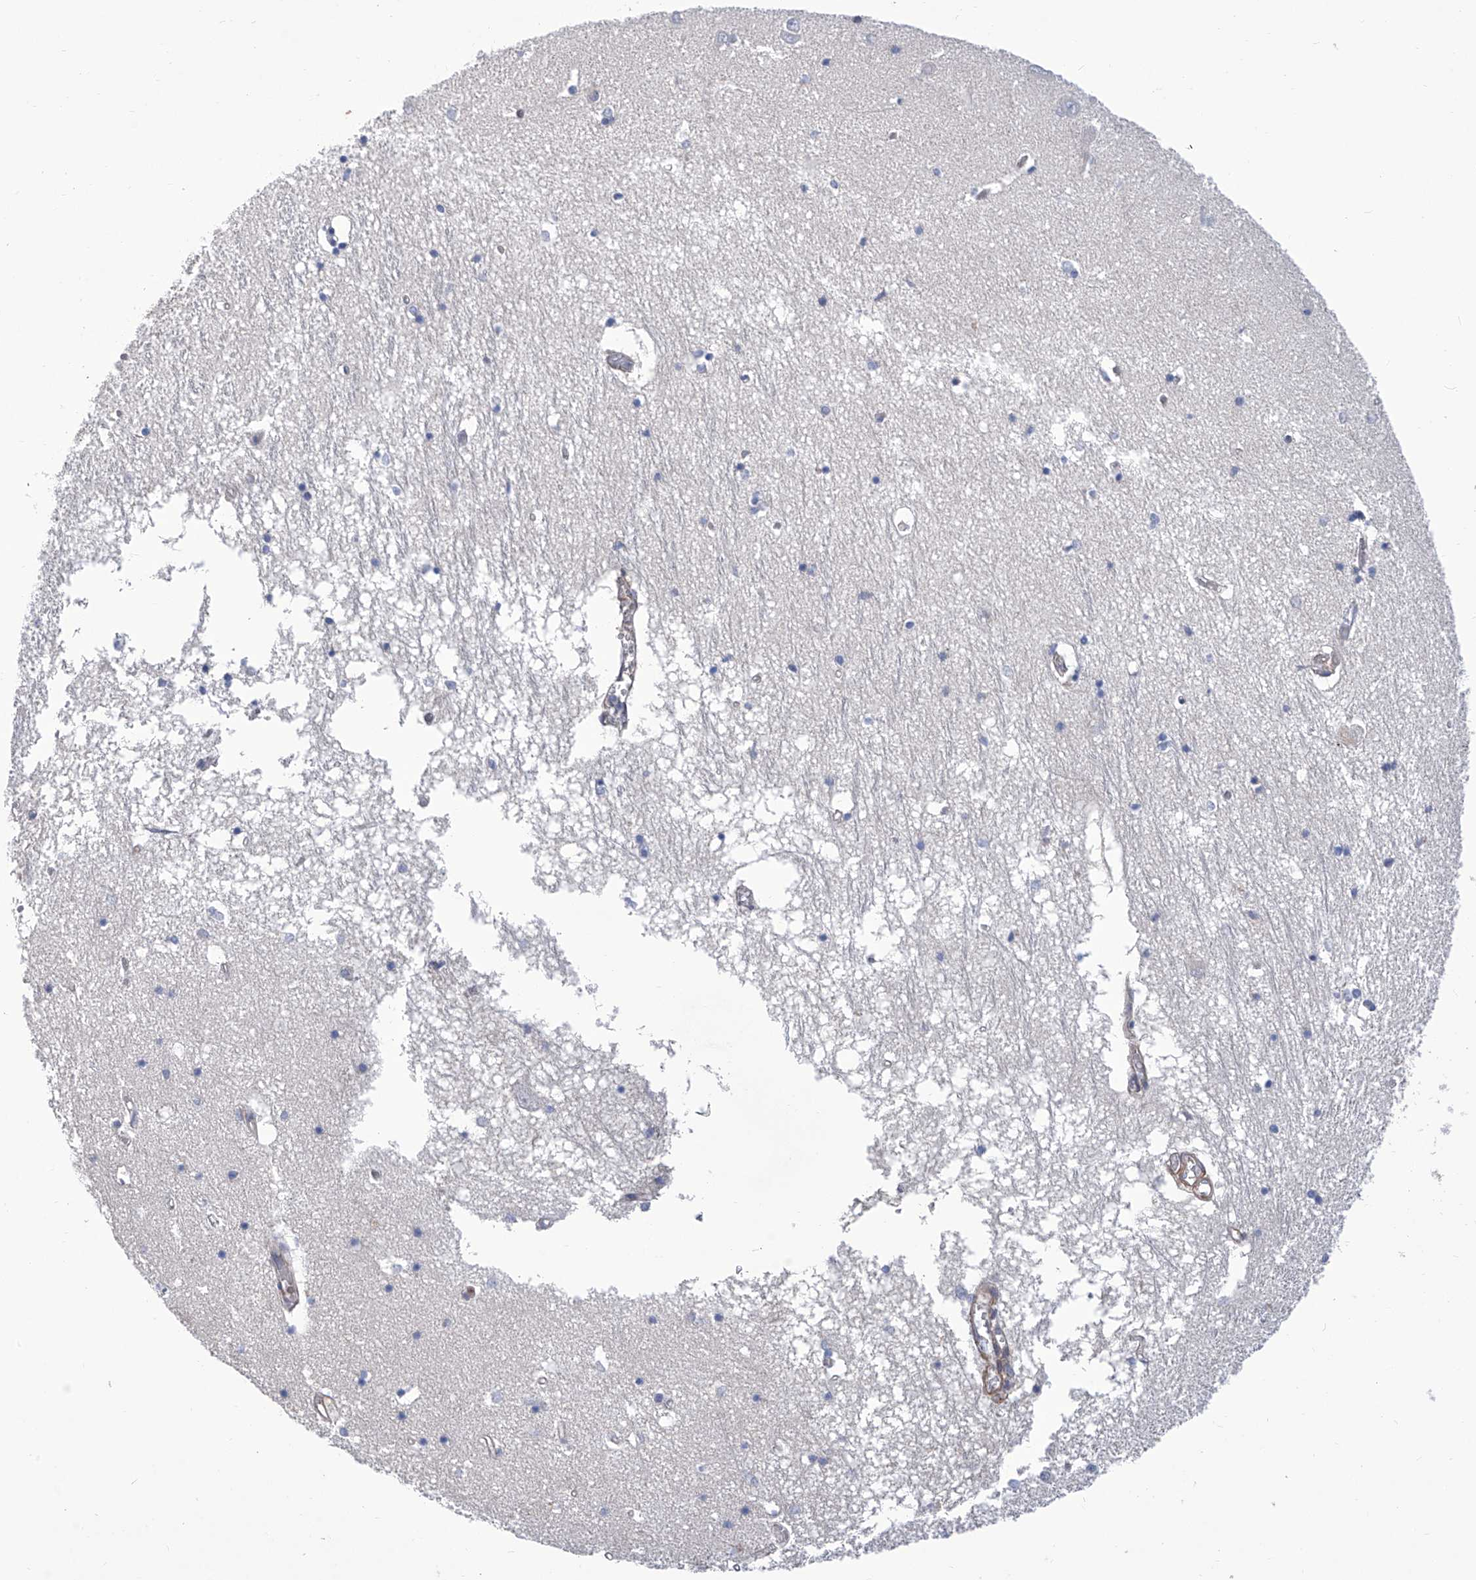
{"staining": {"intensity": "negative", "quantity": "none", "location": "none"}, "tissue": "hippocampus", "cell_type": "Glial cells", "image_type": "normal", "snomed": [{"axis": "morphology", "description": "Normal tissue, NOS"}, {"axis": "topography", "description": "Hippocampus"}], "caption": "Immunohistochemical staining of unremarkable hippocampus shows no significant expression in glial cells.", "gene": "SMS", "patient": {"sex": "male", "age": 70}}